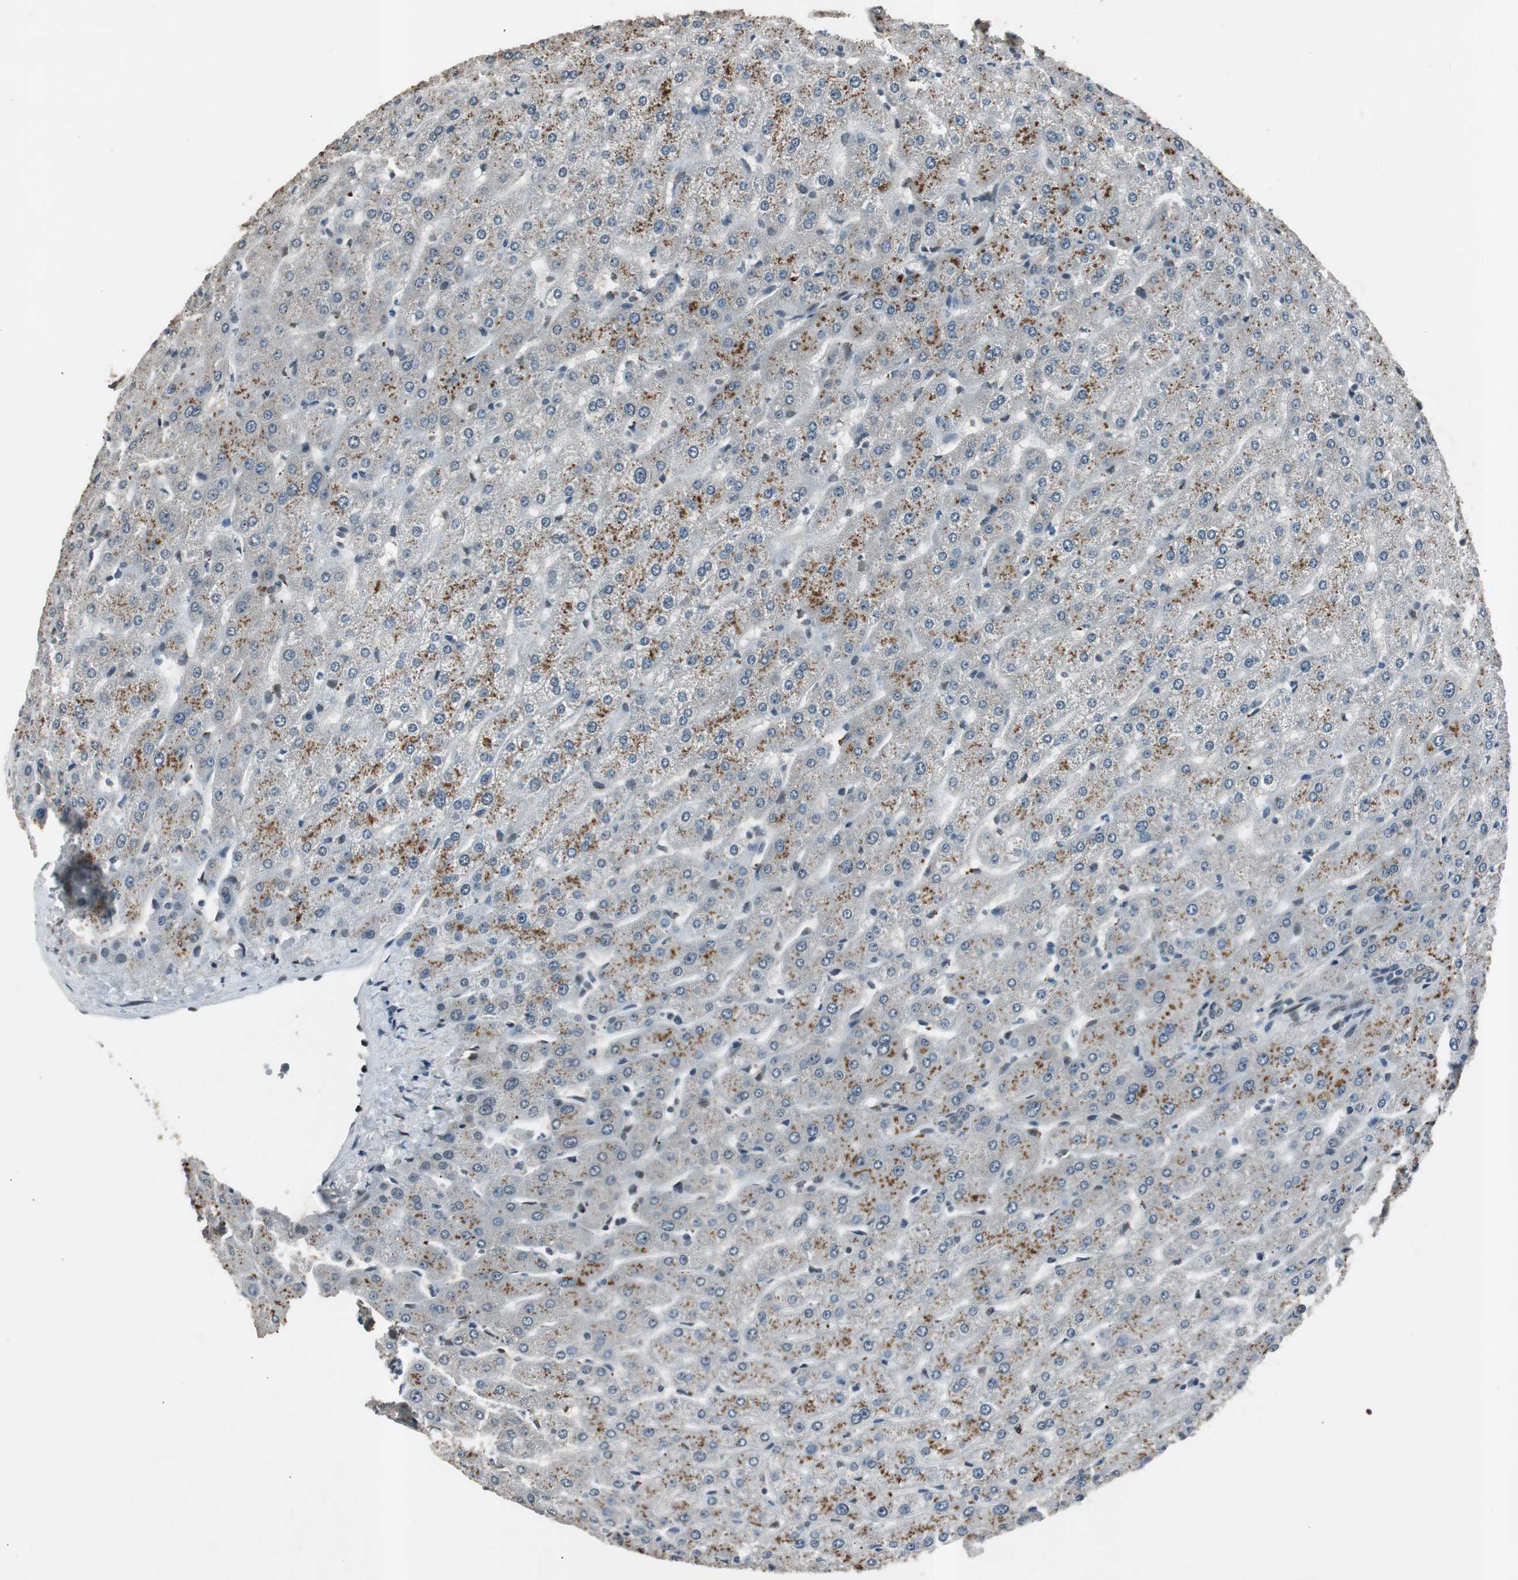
{"staining": {"intensity": "weak", "quantity": ">75%", "location": "cytoplasmic/membranous"}, "tissue": "liver", "cell_type": "Cholangiocytes", "image_type": "normal", "snomed": [{"axis": "morphology", "description": "Normal tissue, NOS"}, {"axis": "morphology", "description": "Fibrosis, NOS"}, {"axis": "topography", "description": "Liver"}], "caption": "A high-resolution image shows immunohistochemistry staining of benign liver, which demonstrates weak cytoplasmic/membranous expression in about >75% of cholangiocytes. (IHC, brightfield microscopy, high magnification).", "gene": "BOLA1", "patient": {"sex": "female", "age": 29}}